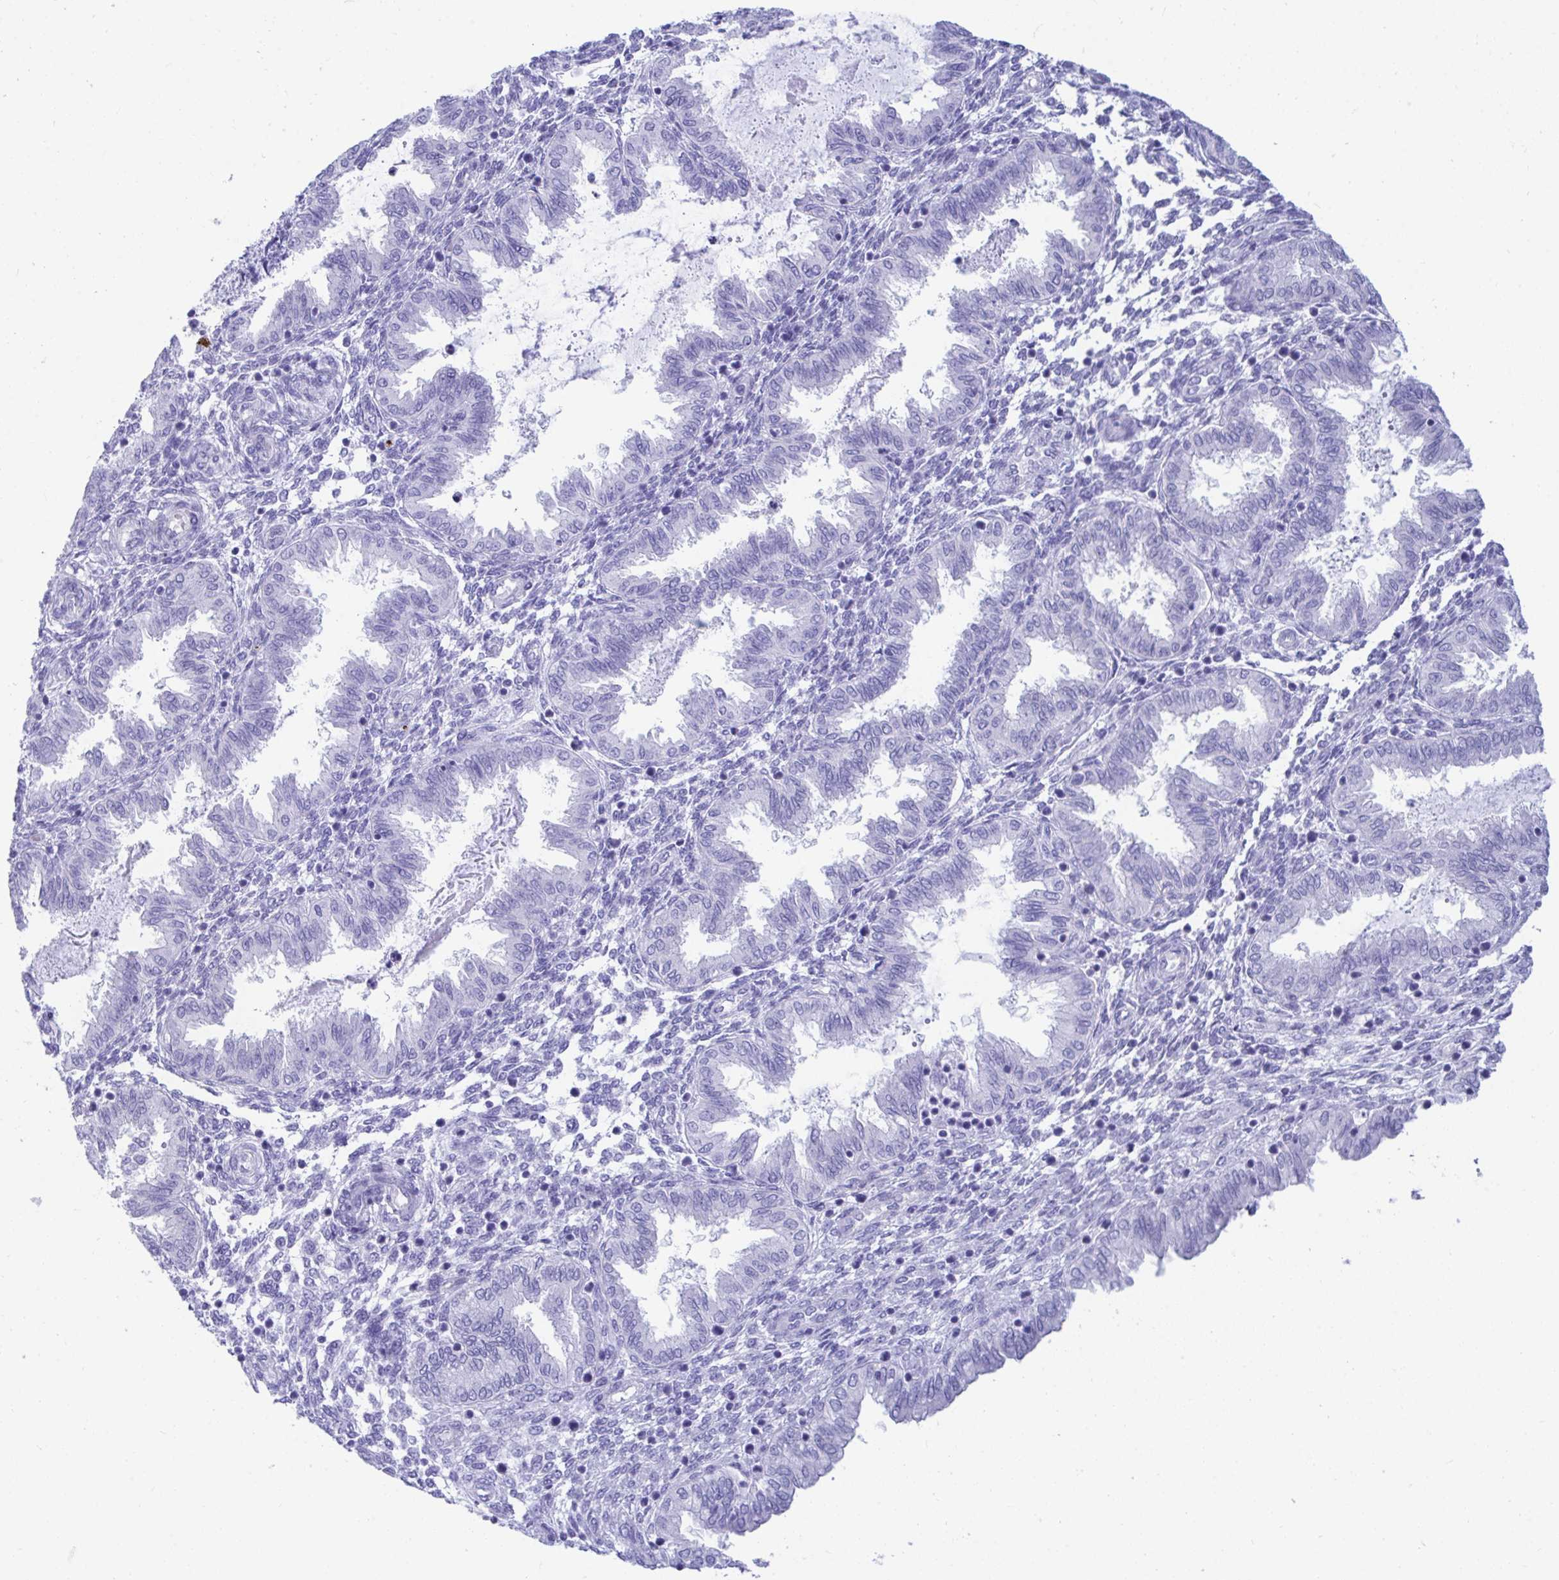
{"staining": {"intensity": "negative", "quantity": "none", "location": "none"}, "tissue": "endometrium", "cell_type": "Cells in endometrial stroma", "image_type": "normal", "snomed": [{"axis": "morphology", "description": "Normal tissue, NOS"}, {"axis": "topography", "description": "Endometrium"}], "caption": "Immunohistochemistry image of normal endometrium: endometrium stained with DAB (3,3'-diaminobenzidine) displays no significant protein staining in cells in endometrial stroma.", "gene": "SHISA8", "patient": {"sex": "female", "age": 33}}